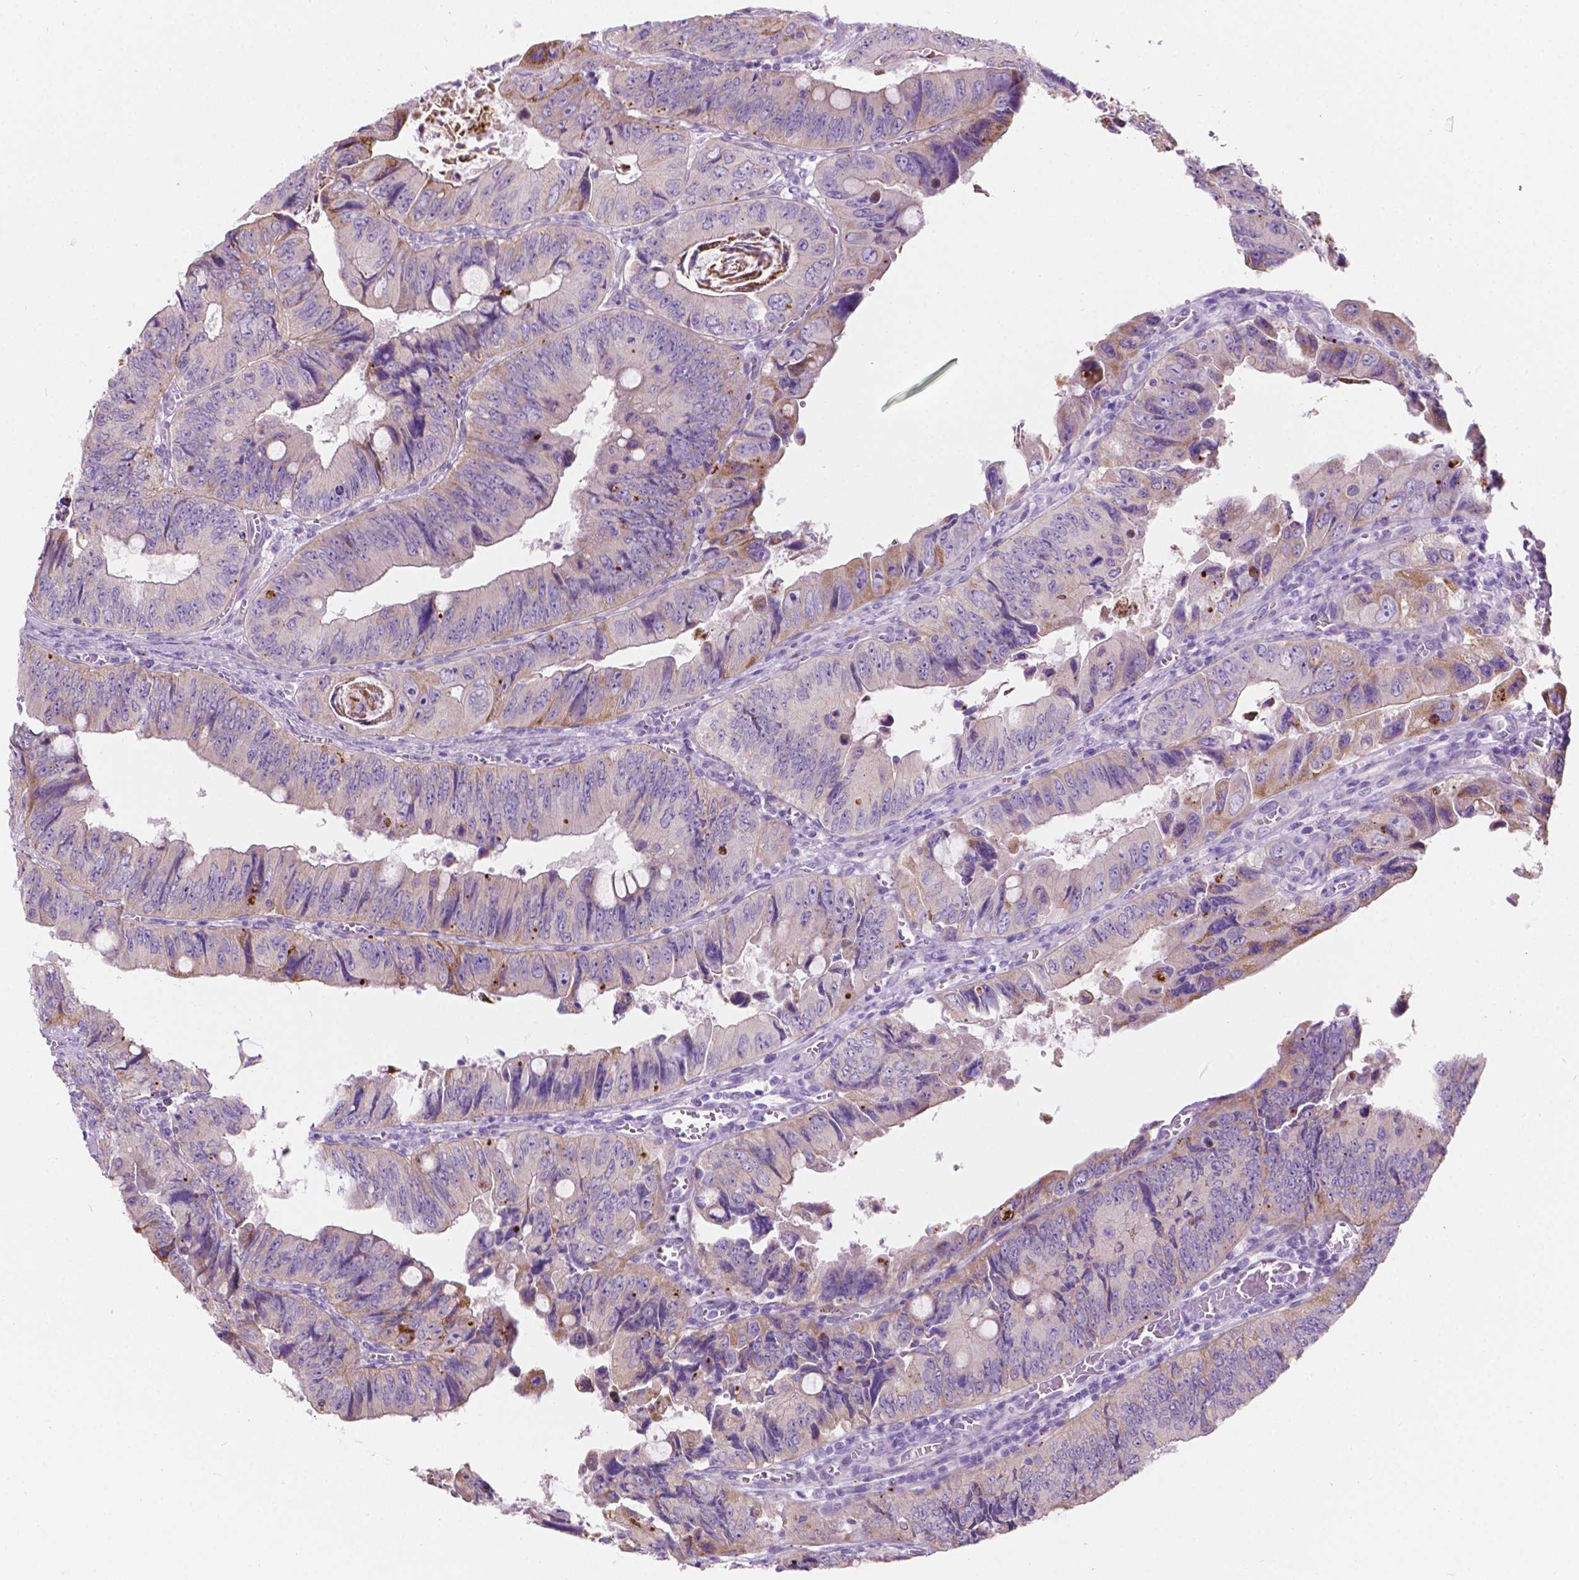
{"staining": {"intensity": "moderate", "quantity": "25%-75%", "location": "cytoplasmic/membranous"}, "tissue": "colorectal cancer", "cell_type": "Tumor cells", "image_type": "cancer", "snomed": [{"axis": "morphology", "description": "Adenocarcinoma, NOS"}, {"axis": "topography", "description": "Colon"}], "caption": "This is an image of immunohistochemistry staining of colorectal cancer, which shows moderate positivity in the cytoplasmic/membranous of tumor cells.", "gene": "NOS1AP", "patient": {"sex": "female", "age": 84}}